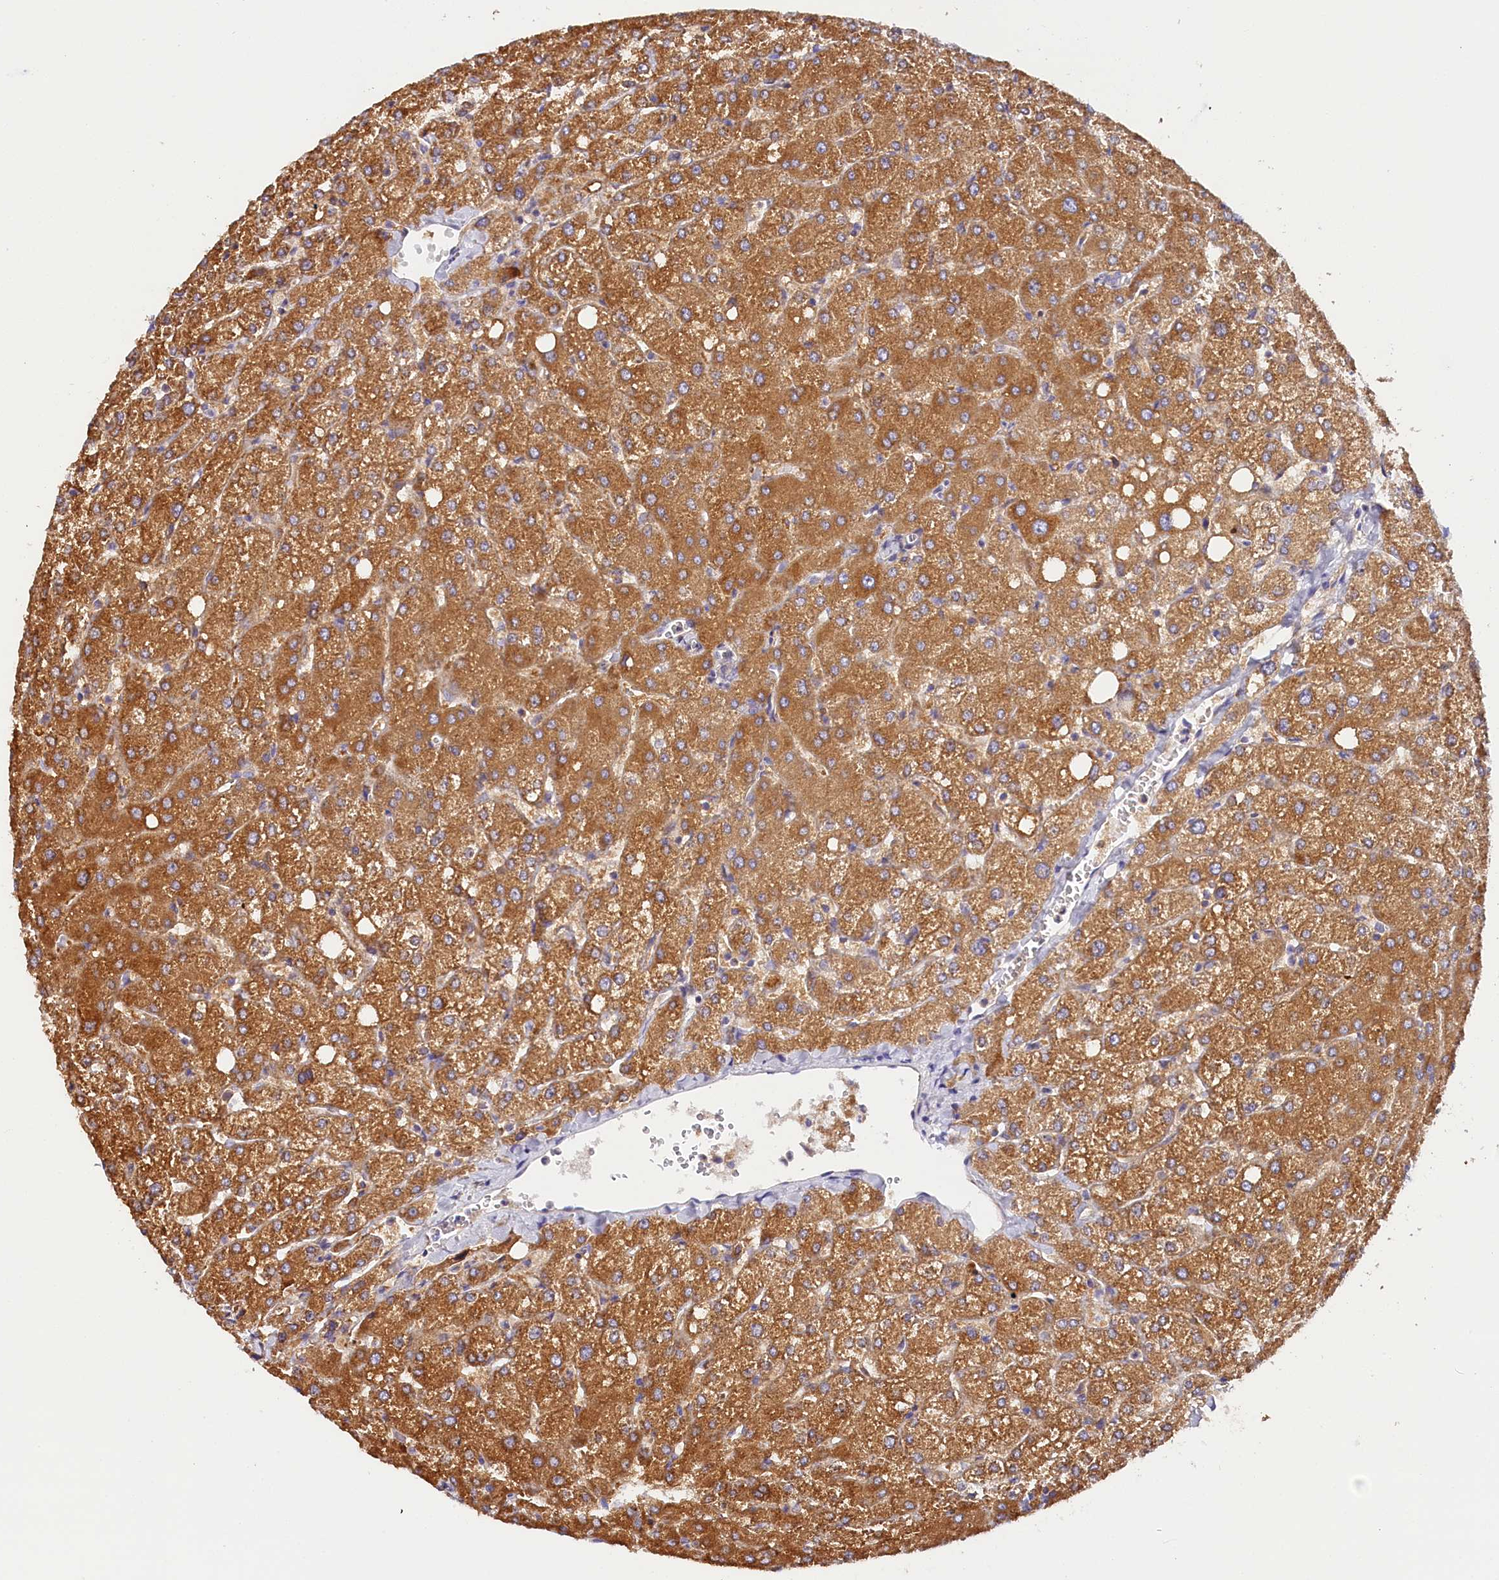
{"staining": {"intensity": "weak", "quantity": "25%-75%", "location": "cytoplasmic/membranous"}, "tissue": "liver", "cell_type": "Cholangiocytes", "image_type": "normal", "snomed": [{"axis": "morphology", "description": "Normal tissue, NOS"}, {"axis": "topography", "description": "Liver"}], "caption": "The immunohistochemical stain labels weak cytoplasmic/membranous staining in cholangiocytes of unremarkable liver. The staining was performed using DAB (3,3'-diaminobenzidine) to visualize the protein expression in brown, while the nuclei were stained in blue with hematoxylin (Magnification: 20x).", "gene": "KATNB1", "patient": {"sex": "female", "age": 54}}